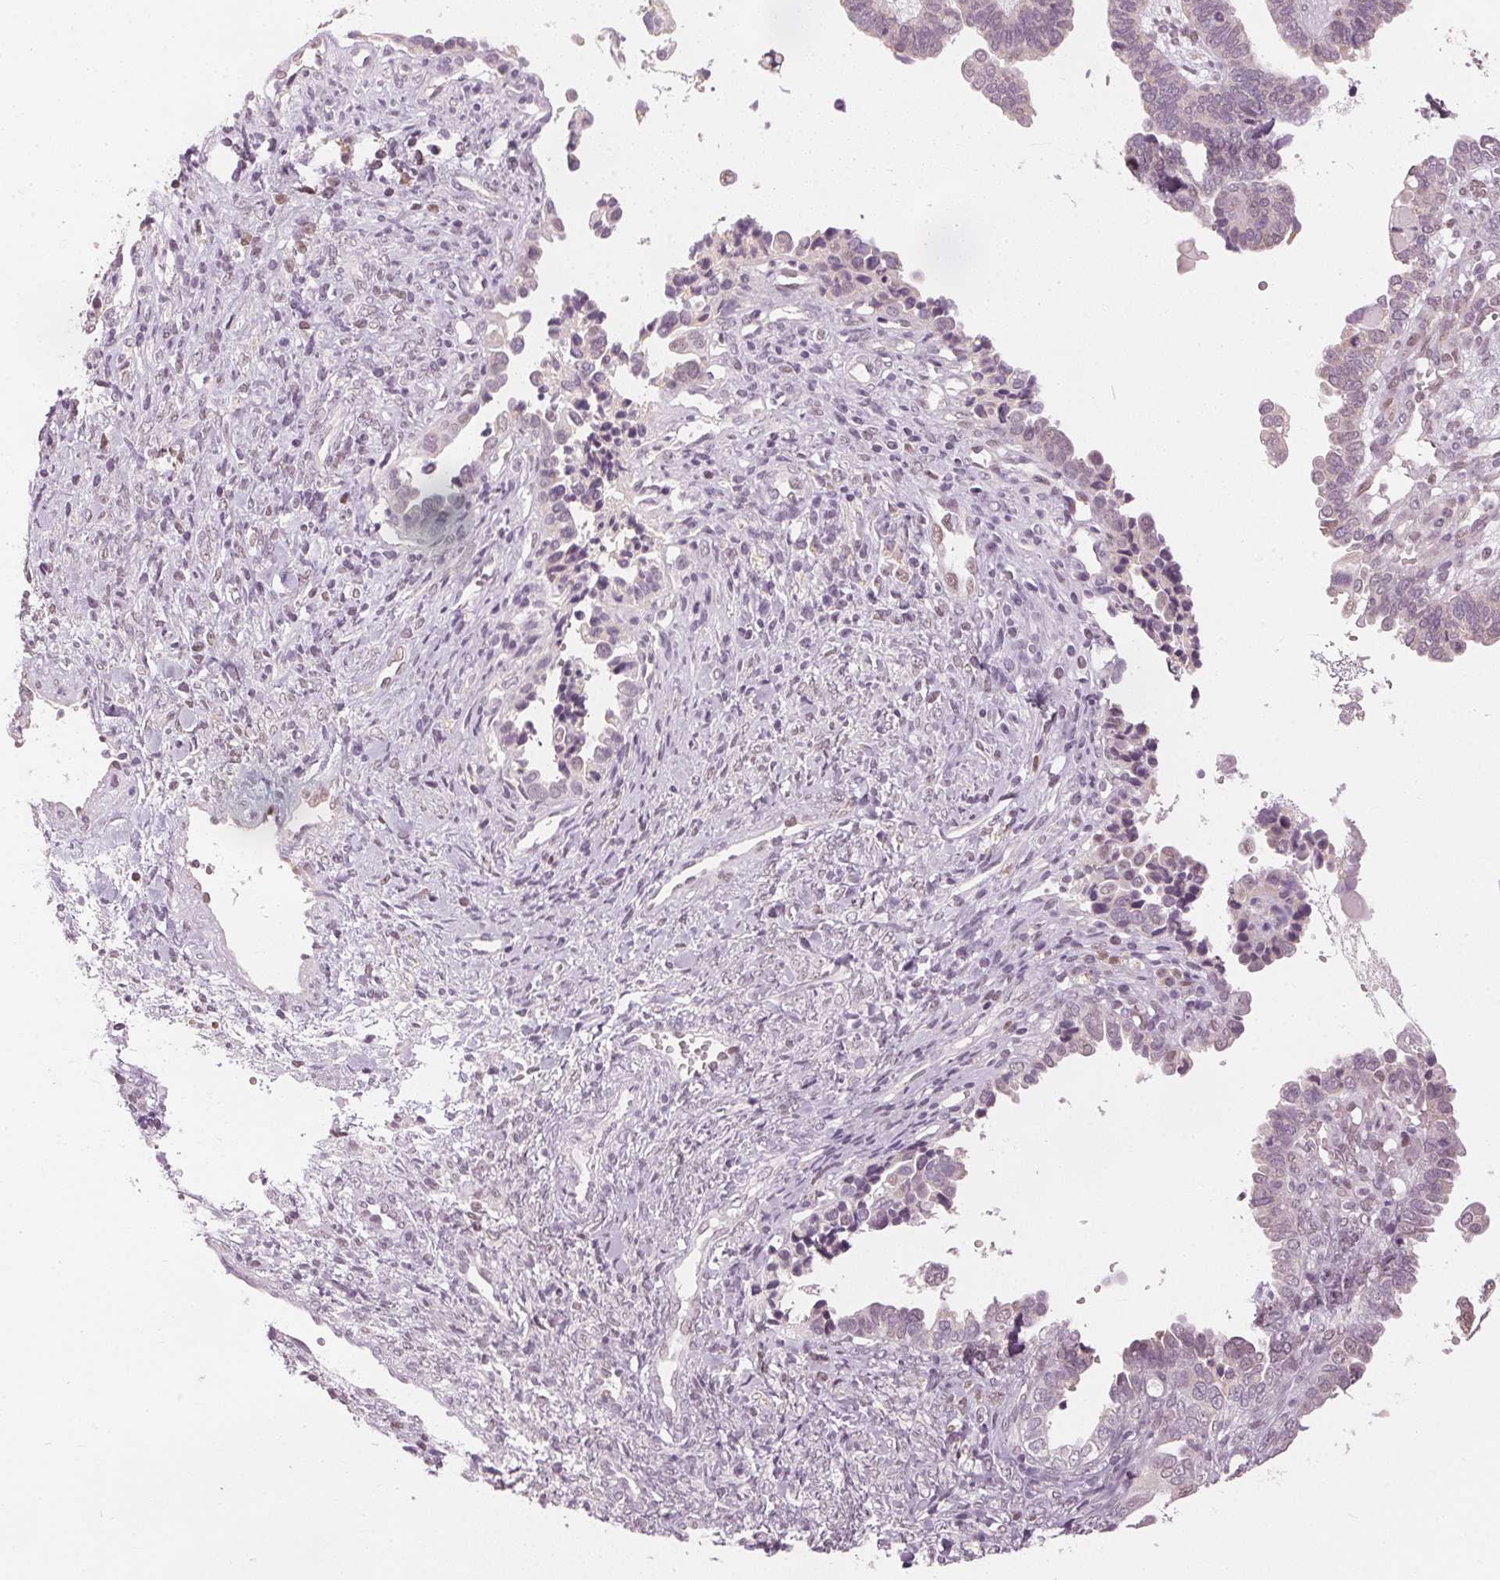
{"staining": {"intensity": "negative", "quantity": "none", "location": "none"}, "tissue": "ovarian cancer", "cell_type": "Tumor cells", "image_type": "cancer", "snomed": [{"axis": "morphology", "description": "Cystadenocarcinoma, serous, NOS"}, {"axis": "topography", "description": "Ovary"}], "caption": "Immunohistochemistry (IHC) of human ovarian cancer (serous cystadenocarcinoma) displays no positivity in tumor cells. (Stains: DAB (3,3'-diaminobenzidine) immunohistochemistry (IHC) with hematoxylin counter stain, Microscopy: brightfield microscopy at high magnification).", "gene": "SLC39A3", "patient": {"sex": "female", "age": 51}}